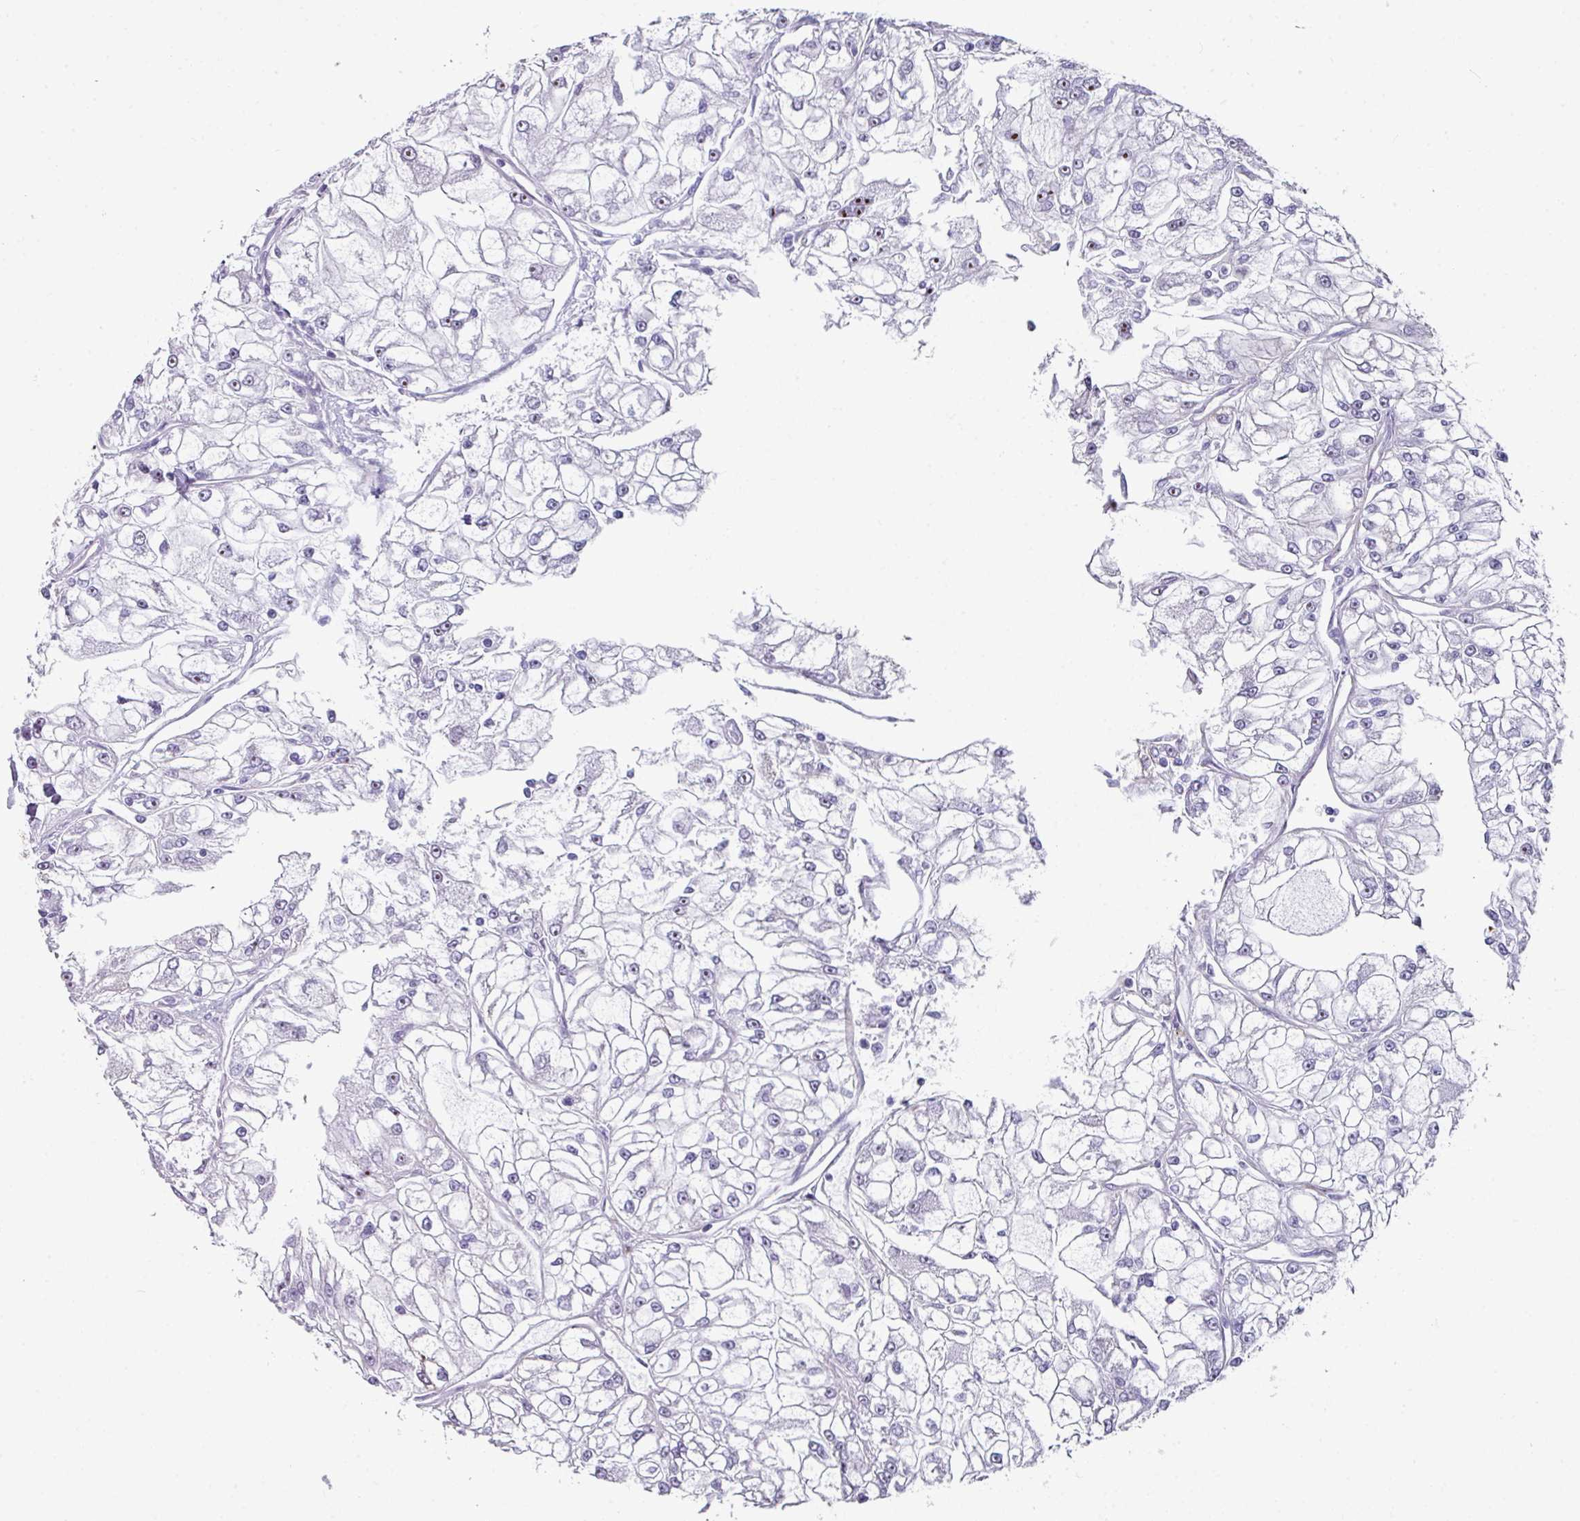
{"staining": {"intensity": "negative", "quantity": "none", "location": "none"}, "tissue": "renal cancer", "cell_type": "Tumor cells", "image_type": "cancer", "snomed": [{"axis": "morphology", "description": "Adenocarcinoma, NOS"}, {"axis": "topography", "description": "Kidney"}], "caption": "Immunohistochemistry (IHC) of human renal cancer (adenocarcinoma) displays no positivity in tumor cells. Brightfield microscopy of IHC stained with DAB (brown) and hematoxylin (blue), captured at high magnification.", "gene": "BMS1", "patient": {"sex": "female", "age": 72}}